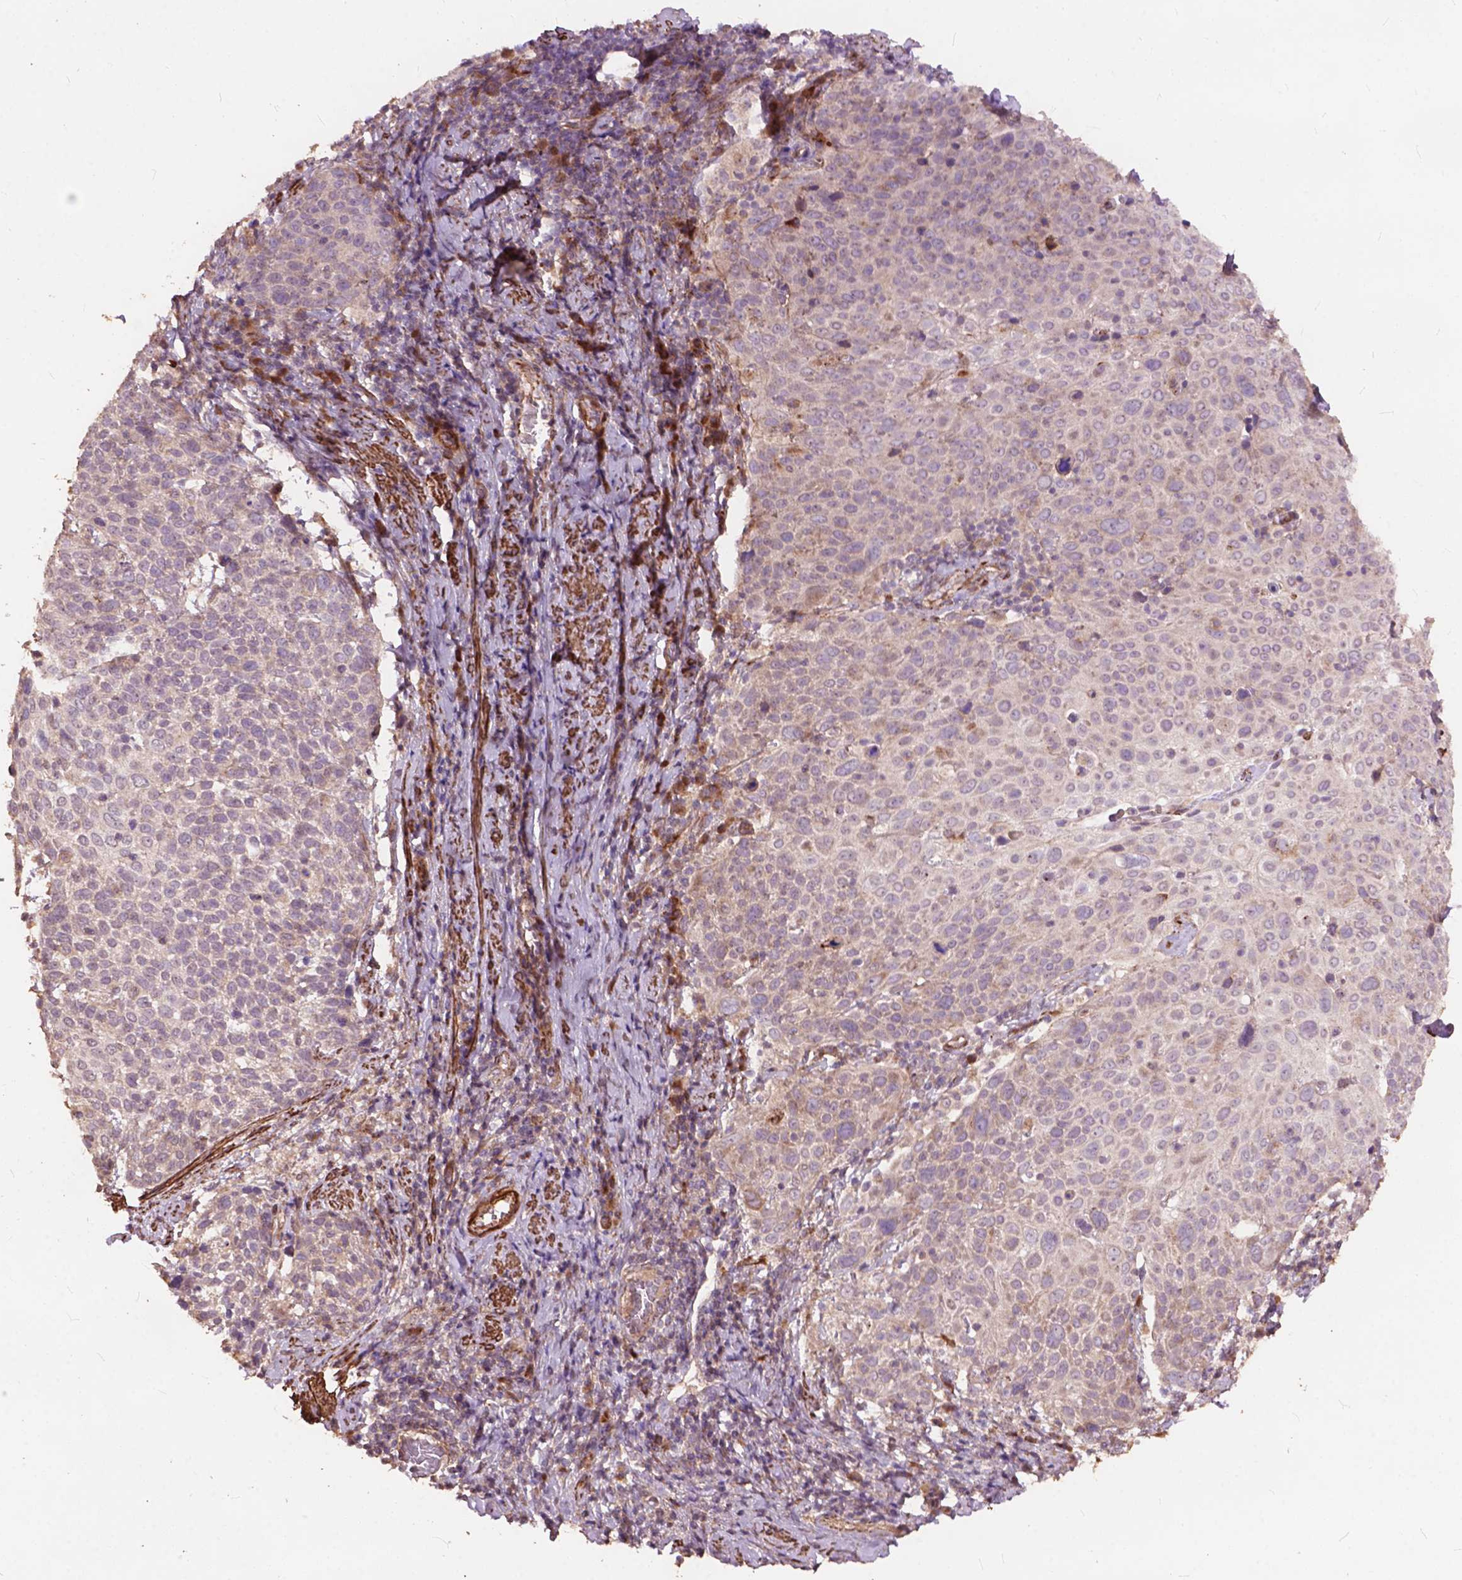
{"staining": {"intensity": "negative", "quantity": "none", "location": "none"}, "tissue": "cervical cancer", "cell_type": "Tumor cells", "image_type": "cancer", "snomed": [{"axis": "morphology", "description": "Squamous cell carcinoma, NOS"}, {"axis": "topography", "description": "Cervix"}], "caption": "Photomicrograph shows no protein staining in tumor cells of cervical cancer tissue. Nuclei are stained in blue.", "gene": "FNIP1", "patient": {"sex": "female", "age": 61}}